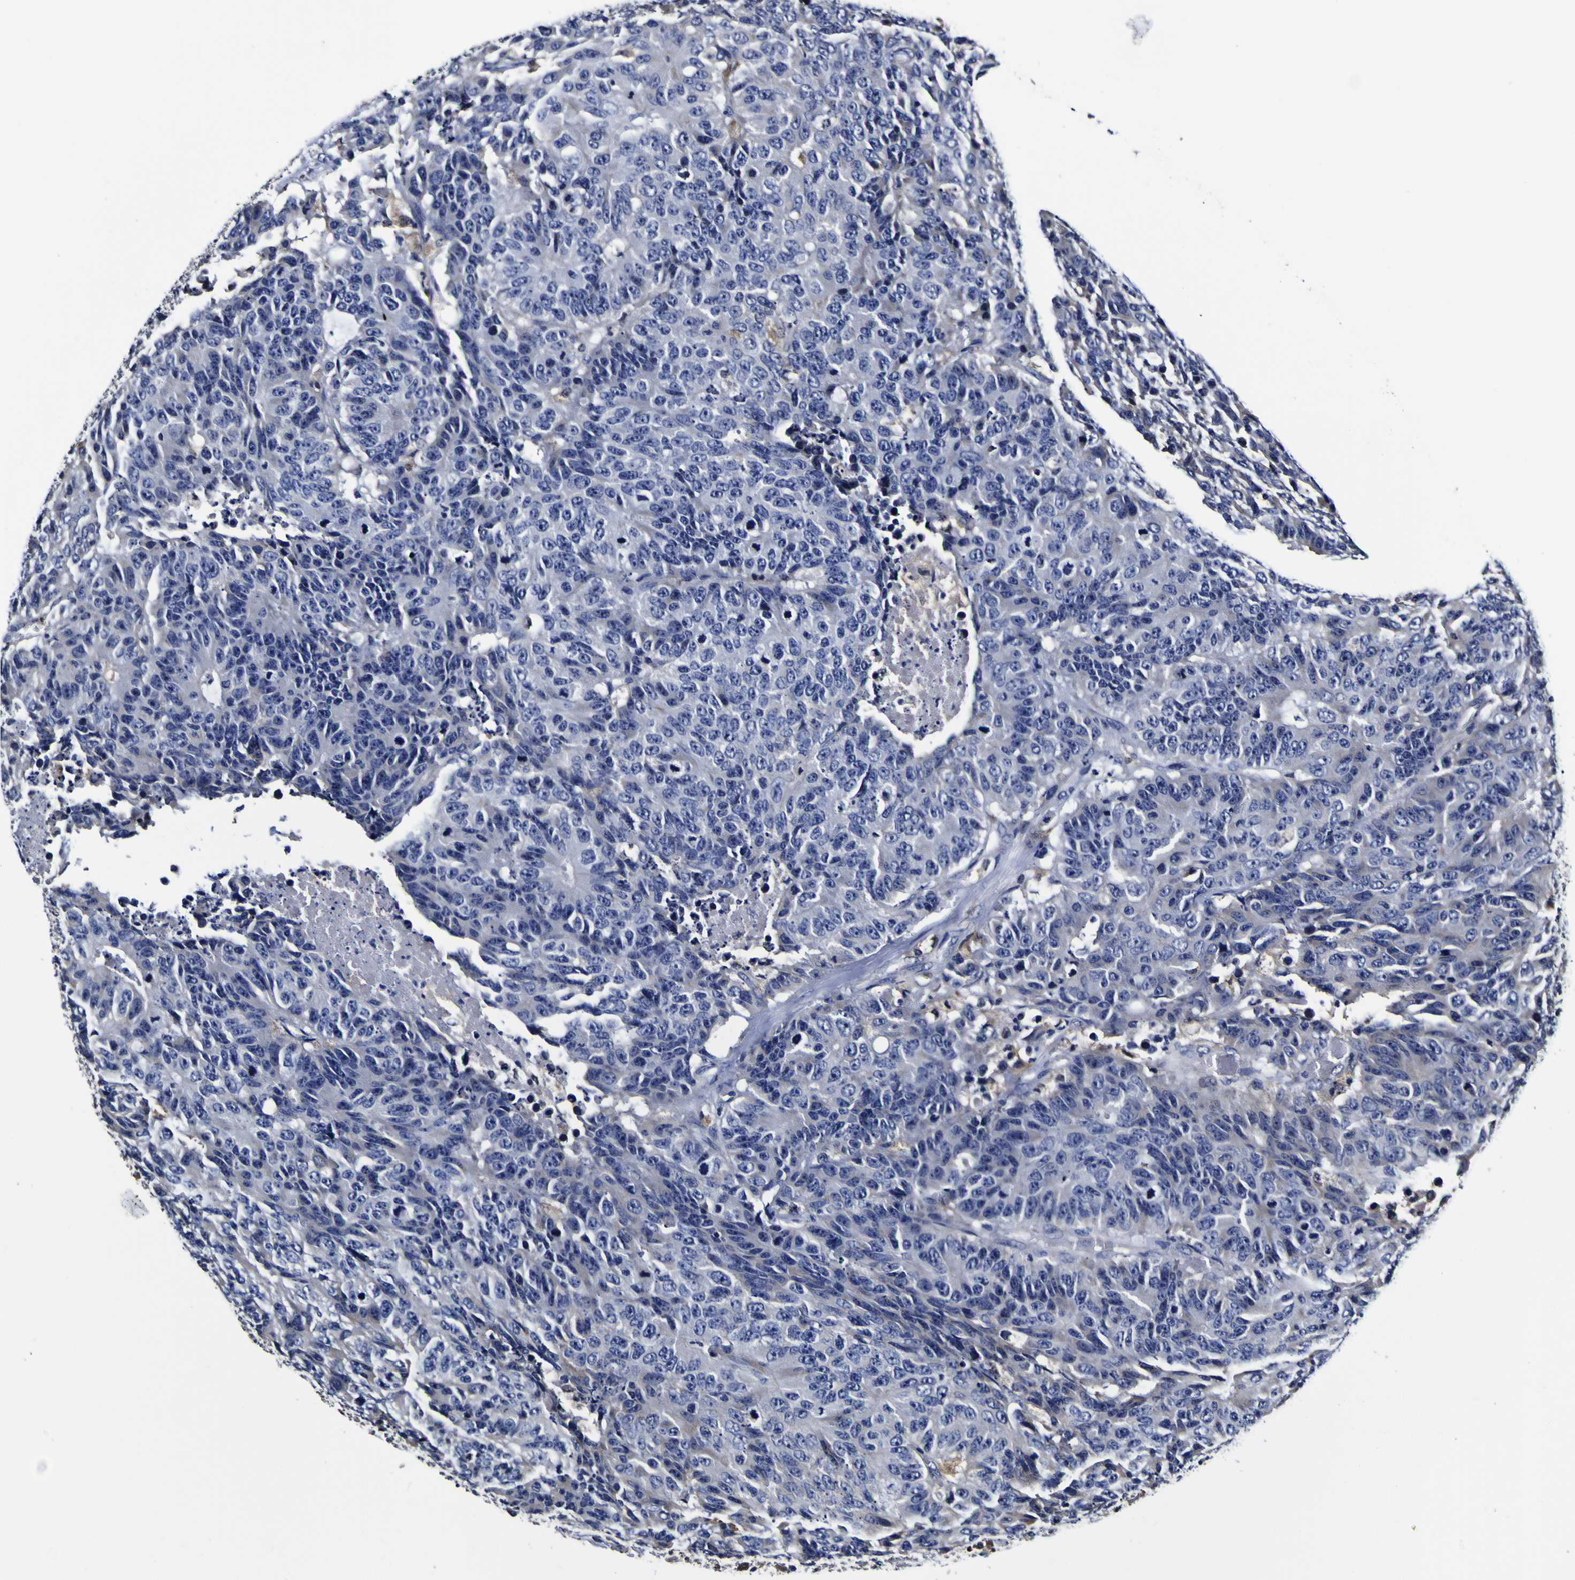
{"staining": {"intensity": "negative", "quantity": "none", "location": "none"}, "tissue": "colorectal cancer", "cell_type": "Tumor cells", "image_type": "cancer", "snomed": [{"axis": "morphology", "description": "Adenocarcinoma, NOS"}, {"axis": "topography", "description": "Colon"}], "caption": "Immunohistochemistry of colorectal cancer (adenocarcinoma) shows no expression in tumor cells.", "gene": "GPX1", "patient": {"sex": "female", "age": 86}}